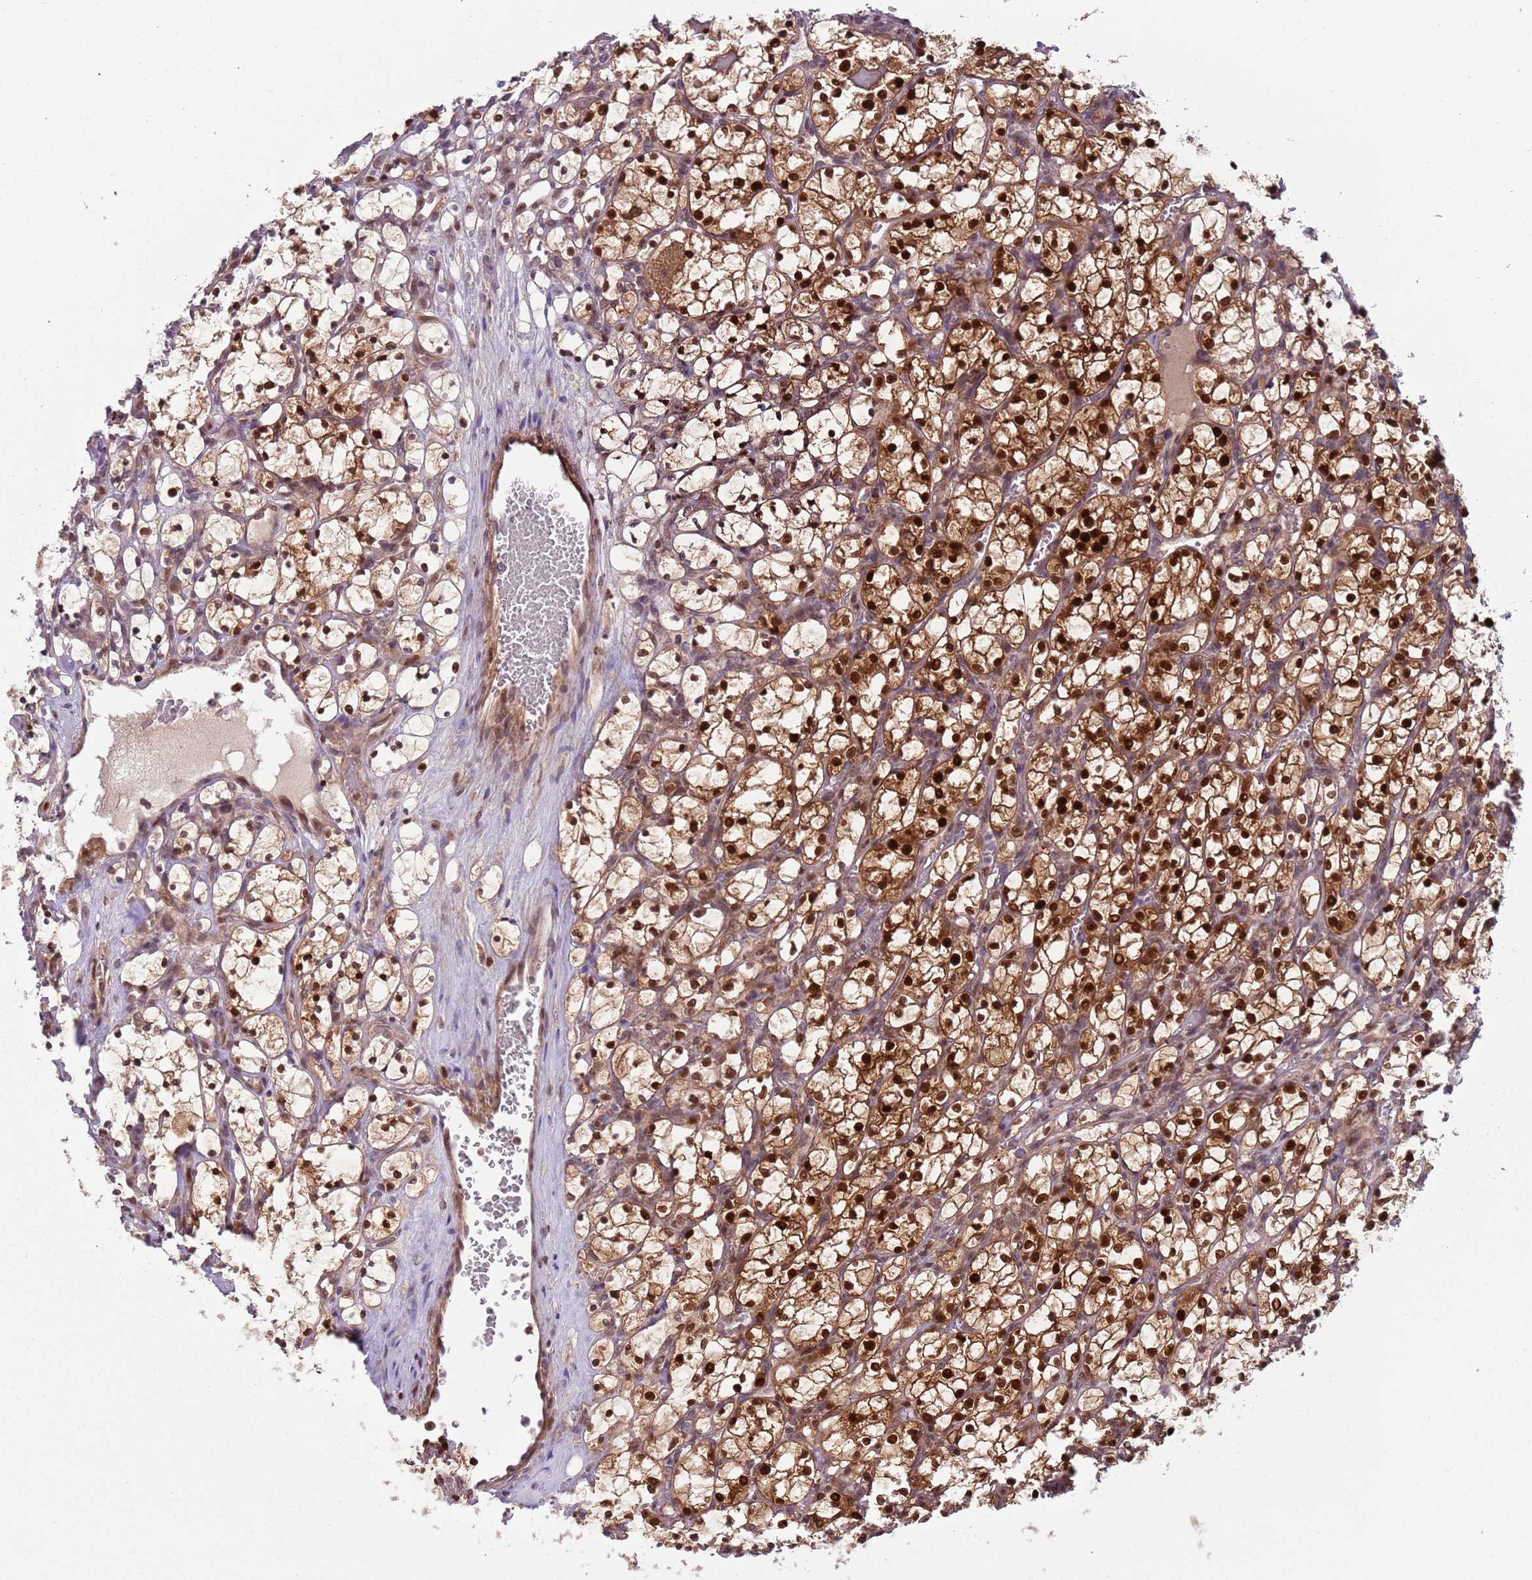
{"staining": {"intensity": "strong", "quantity": ">75%", "location": "cytoplasmic/membranous,nuclear"}, "tissue": "renal cancer", "cell_type": "Tumor cells", "image_type": "cancer", "snomed": [{"axis": "morphology", "description": "Adenocarcinoma, NOS"}, {"axis": "topography", "description": "Kidney"}], "caption": "IHC of renal adenocarcinoma displays high levels of strong cytoplasmic/membranous and nuclear expression in approximately >75% of tumor cells. The staining was performed using DAB, with brown indicating positive protein expression. Nuclei are stained blue with hematoxylin.", "gene": "RMND5B", "patient": {"sex": "female", "age": 69}}